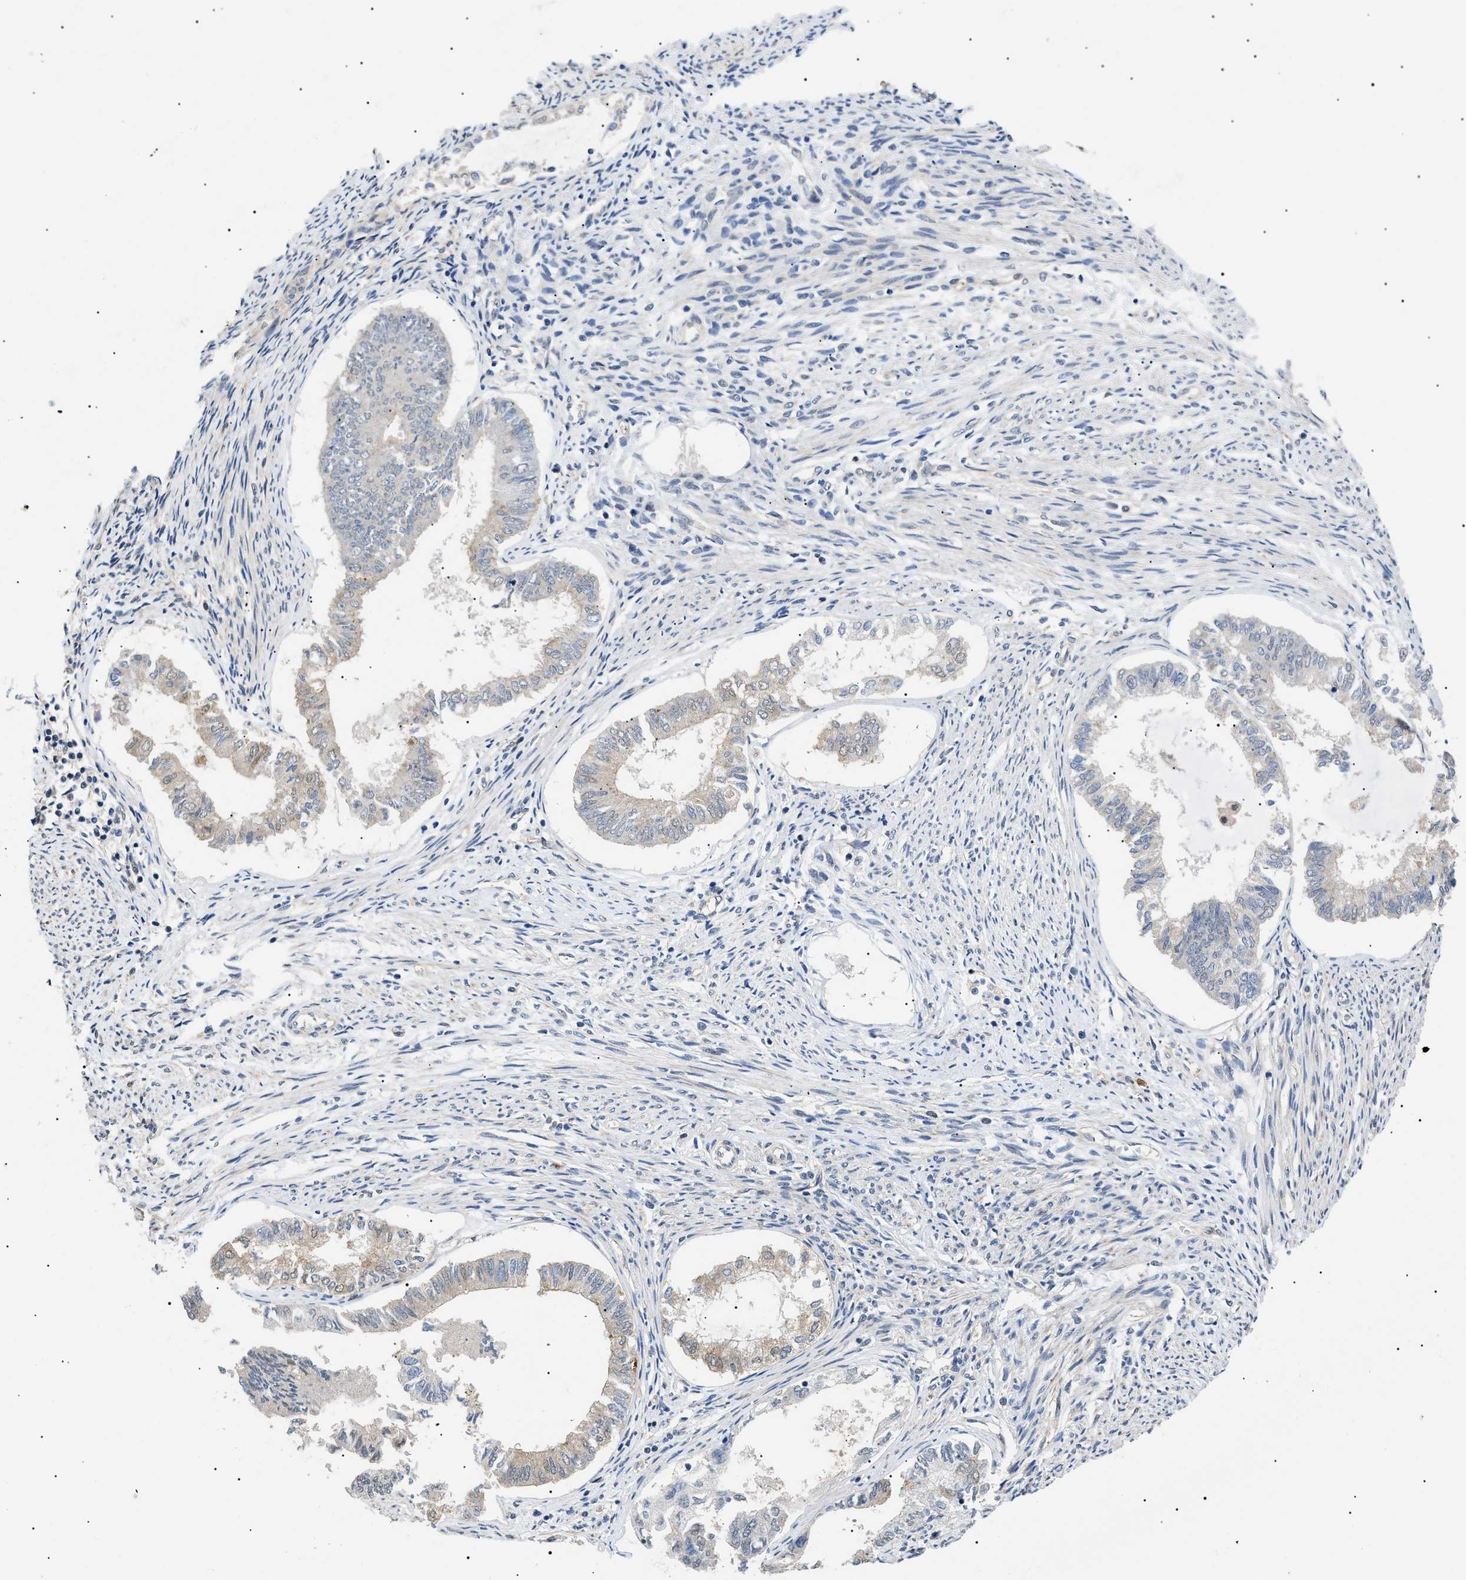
{"staining": {"intensity": "weak", "quantity": "<25%", "location": "cytoplasmic/membranous,nuclear"}, "tissue": "endometrial cancer", "cell_type": "Tumor cells", "image_type": "cancer", "snomed": [{"axis": "morphology", "description": "Adenocarcinoma, NOS"}, {"axis": "topography", "description": "Endometrium"}], "caption": "The image exhibits no staining of tumor cells in endometrial adenocarcinoma.", "gene": "CRCP", "patient": {"sex": "female", "age": 86}}